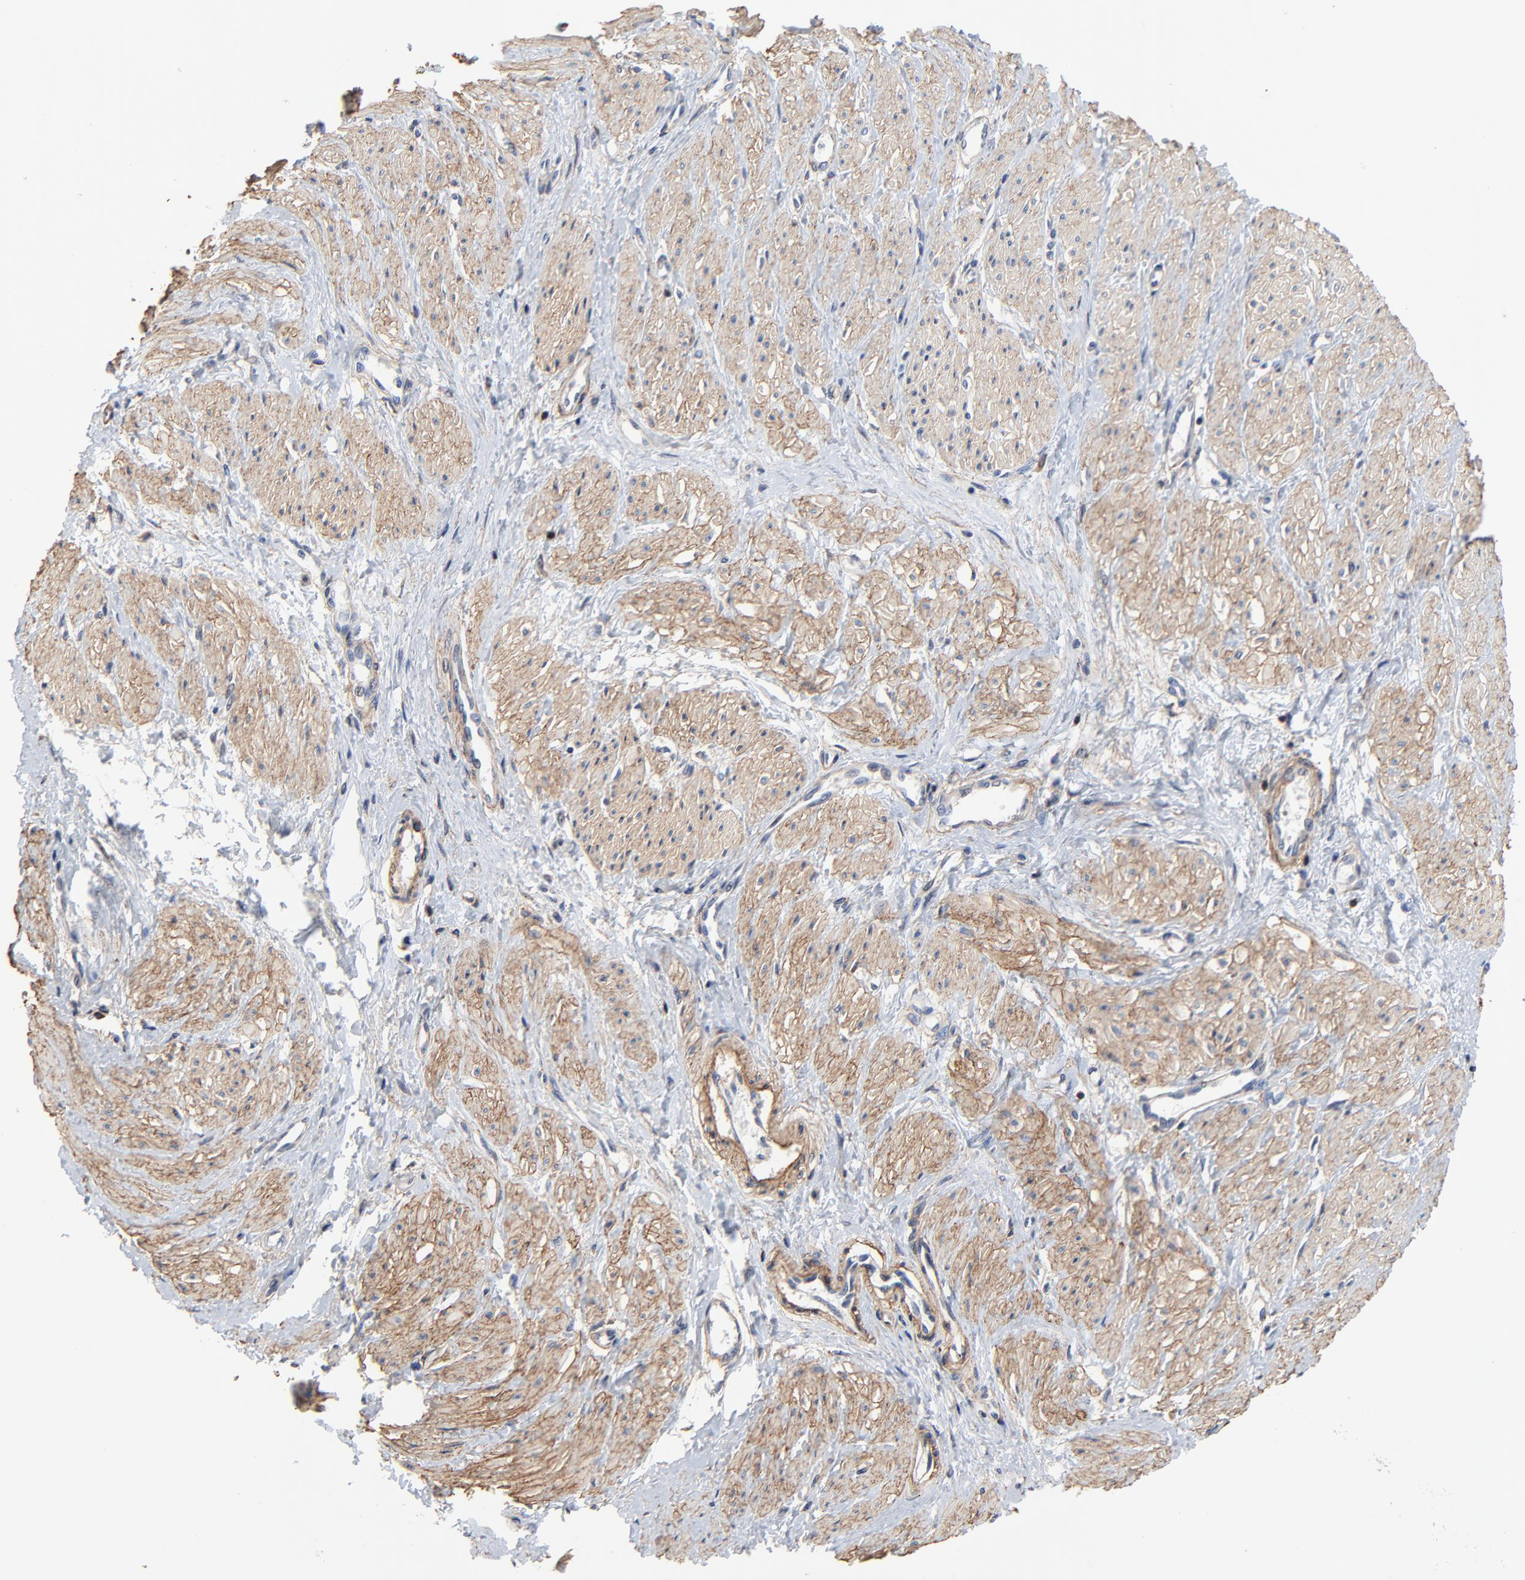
{"staining": {"intensity": "moderate", "quantity": "25%-75%", "location": "cytoplasmic/membranous"}, "tissue": "smooth muscle", "cell_type": "Smooth muscle cells", "image_type": "normal", "snomed": [{"axis": "morphology", "description": "Normal tissue, NOS"}, {"axis": "topography", "description": "Smooth muscle"}, {"axis": "topography", "description": "Uterus"}], "caption": "An image showing moderate cytoplasmic/membranous expression in approximately 25%-75% of smooth muscle cells in benign smooth muscle, as visualized by brown immunohistochemical staining.", "gene": "SKAP1", "patient": {"sex": "female", "age": 39}}